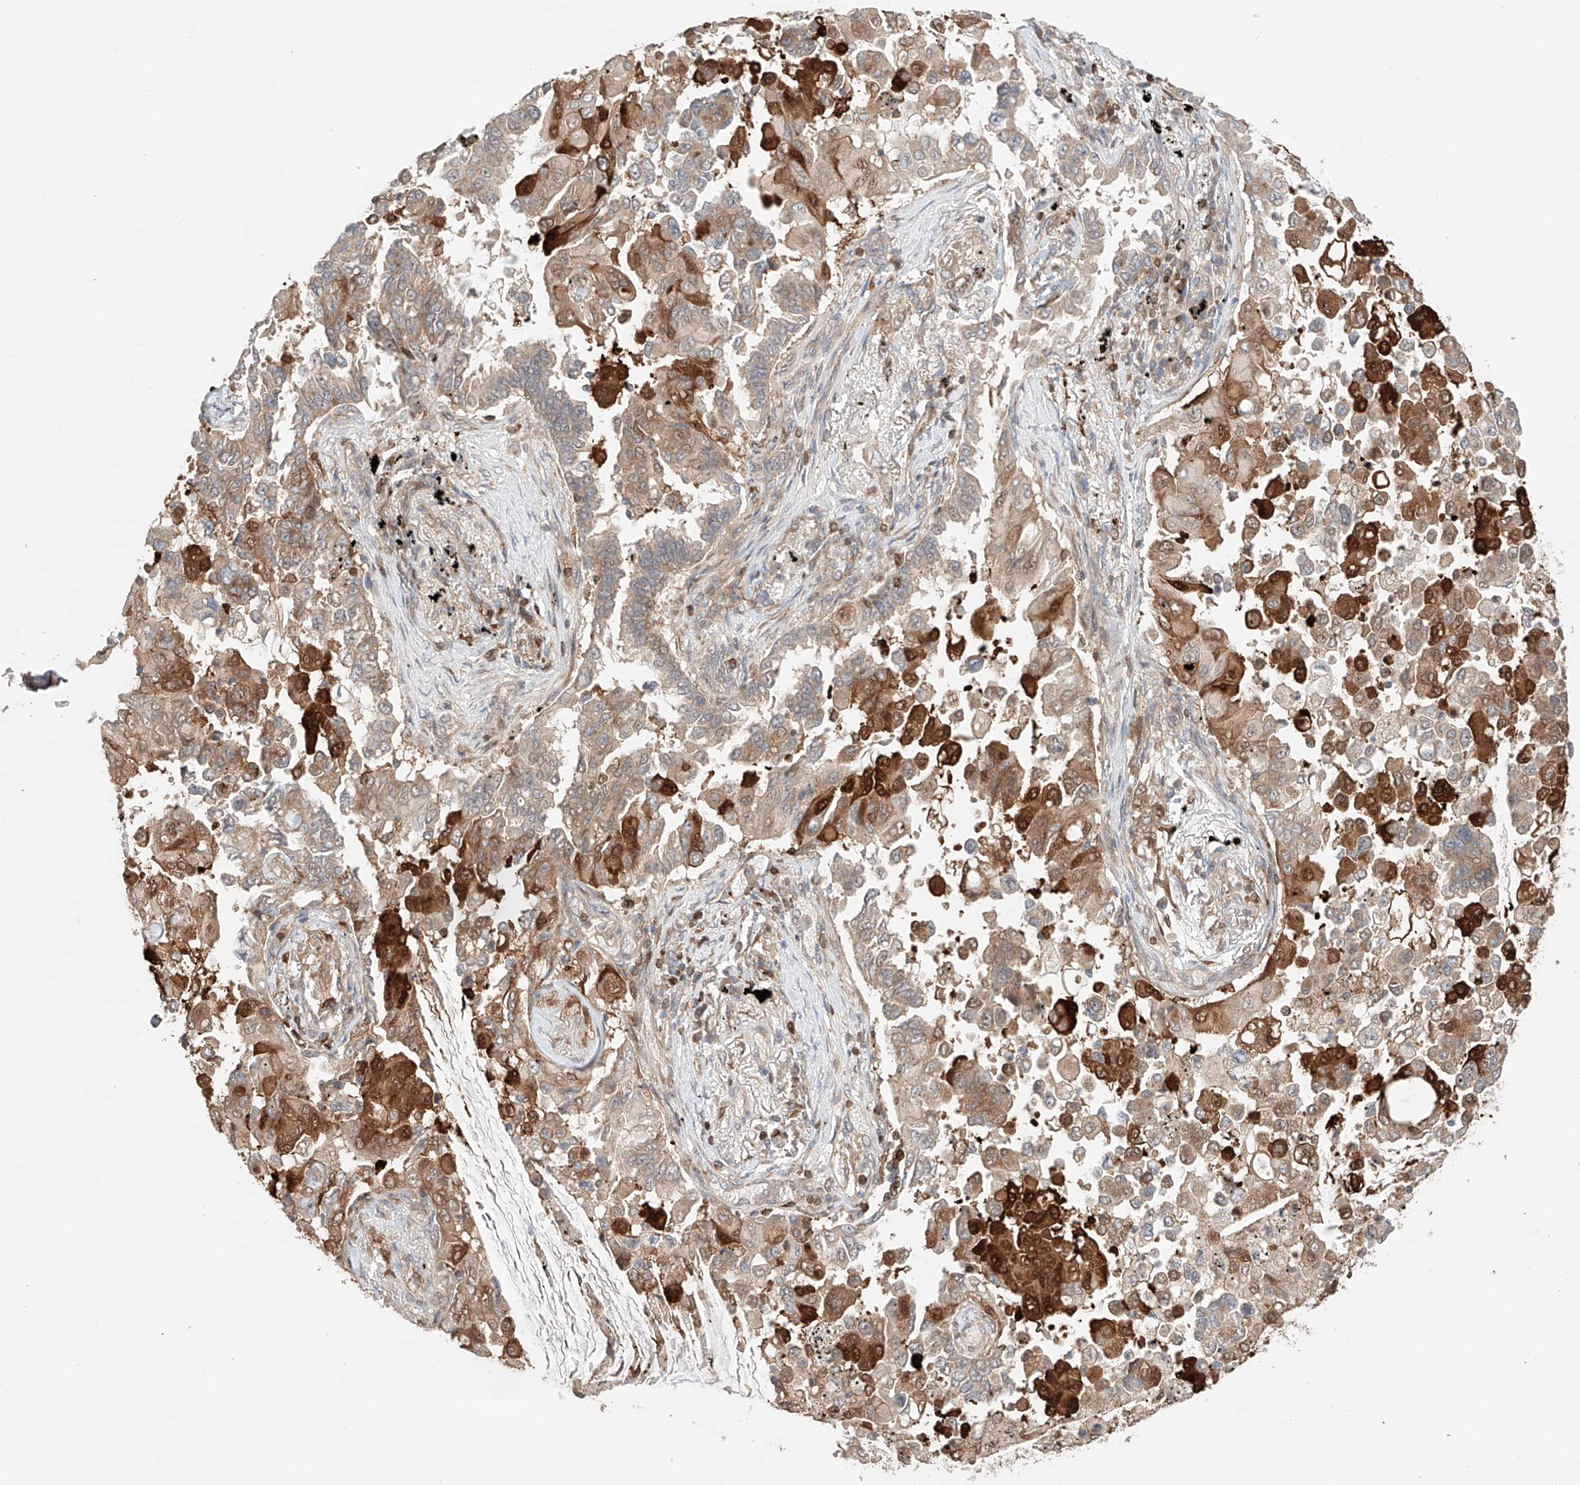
{"staining": {"intensity": "moderate", "quantity": ">75%", "location": "cytoplasmic/membranous"}, "tissue": "lung cancer", "cell_type": "Tumor cells", "image_type": "cancer", "snomed": [{"axis": "morphology", "description": "Adenocarcinoma, NOS"}, {"axis": "topography", "description": "Lung"}], "caption": "This is a photomicrograph of IHC staining of lung cancer, which shows moderate staining in the cytoplasmic/membranous of tumor cells.", "gene": "IGSF22", "patient": {"sex": "female", "age": 67}}